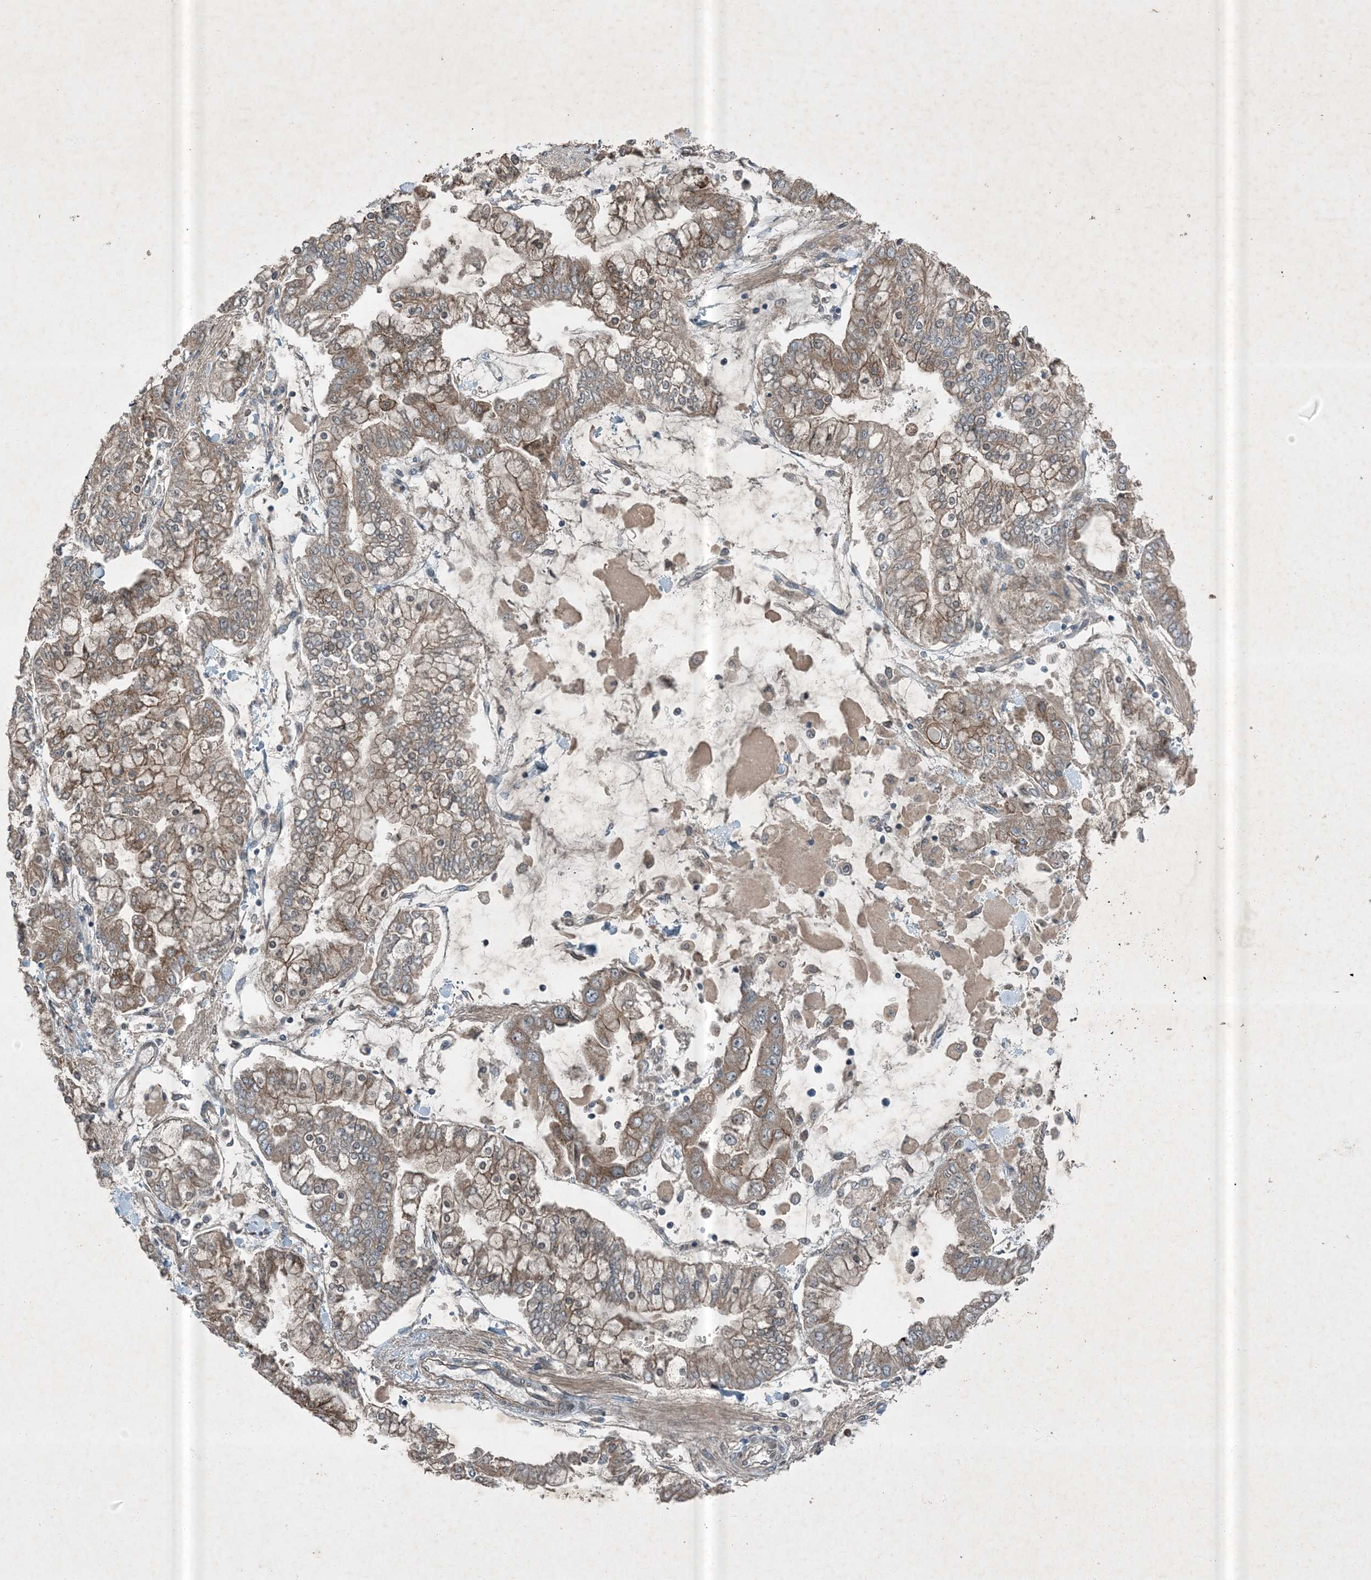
{"staining": {"intensity": "moderate", "quantity": ">75%", "location": "cytoplasmic/membranous"}, "tissue": "stomach cancer", "cell_type": "Tumor cells", "image_type": "cancer", "snomed": [{"axis": "morphology", "description": "Normal tissue, NOS"}, {"axis": "morphology", "description": "Adenocarcinoma, NOS"}, {"axis": "topography", "description": "Stomach, upper"}, {"axis": "topography", "description": "Stomach"}], "caption": "Moderate cytoplasmic/membranous protein positivity is appreciated in approximately >75% of tumor cells in adenocarcinoma (stomach).", "gene": "MDN1", "patient": {"sex": "male", "age": 76}}